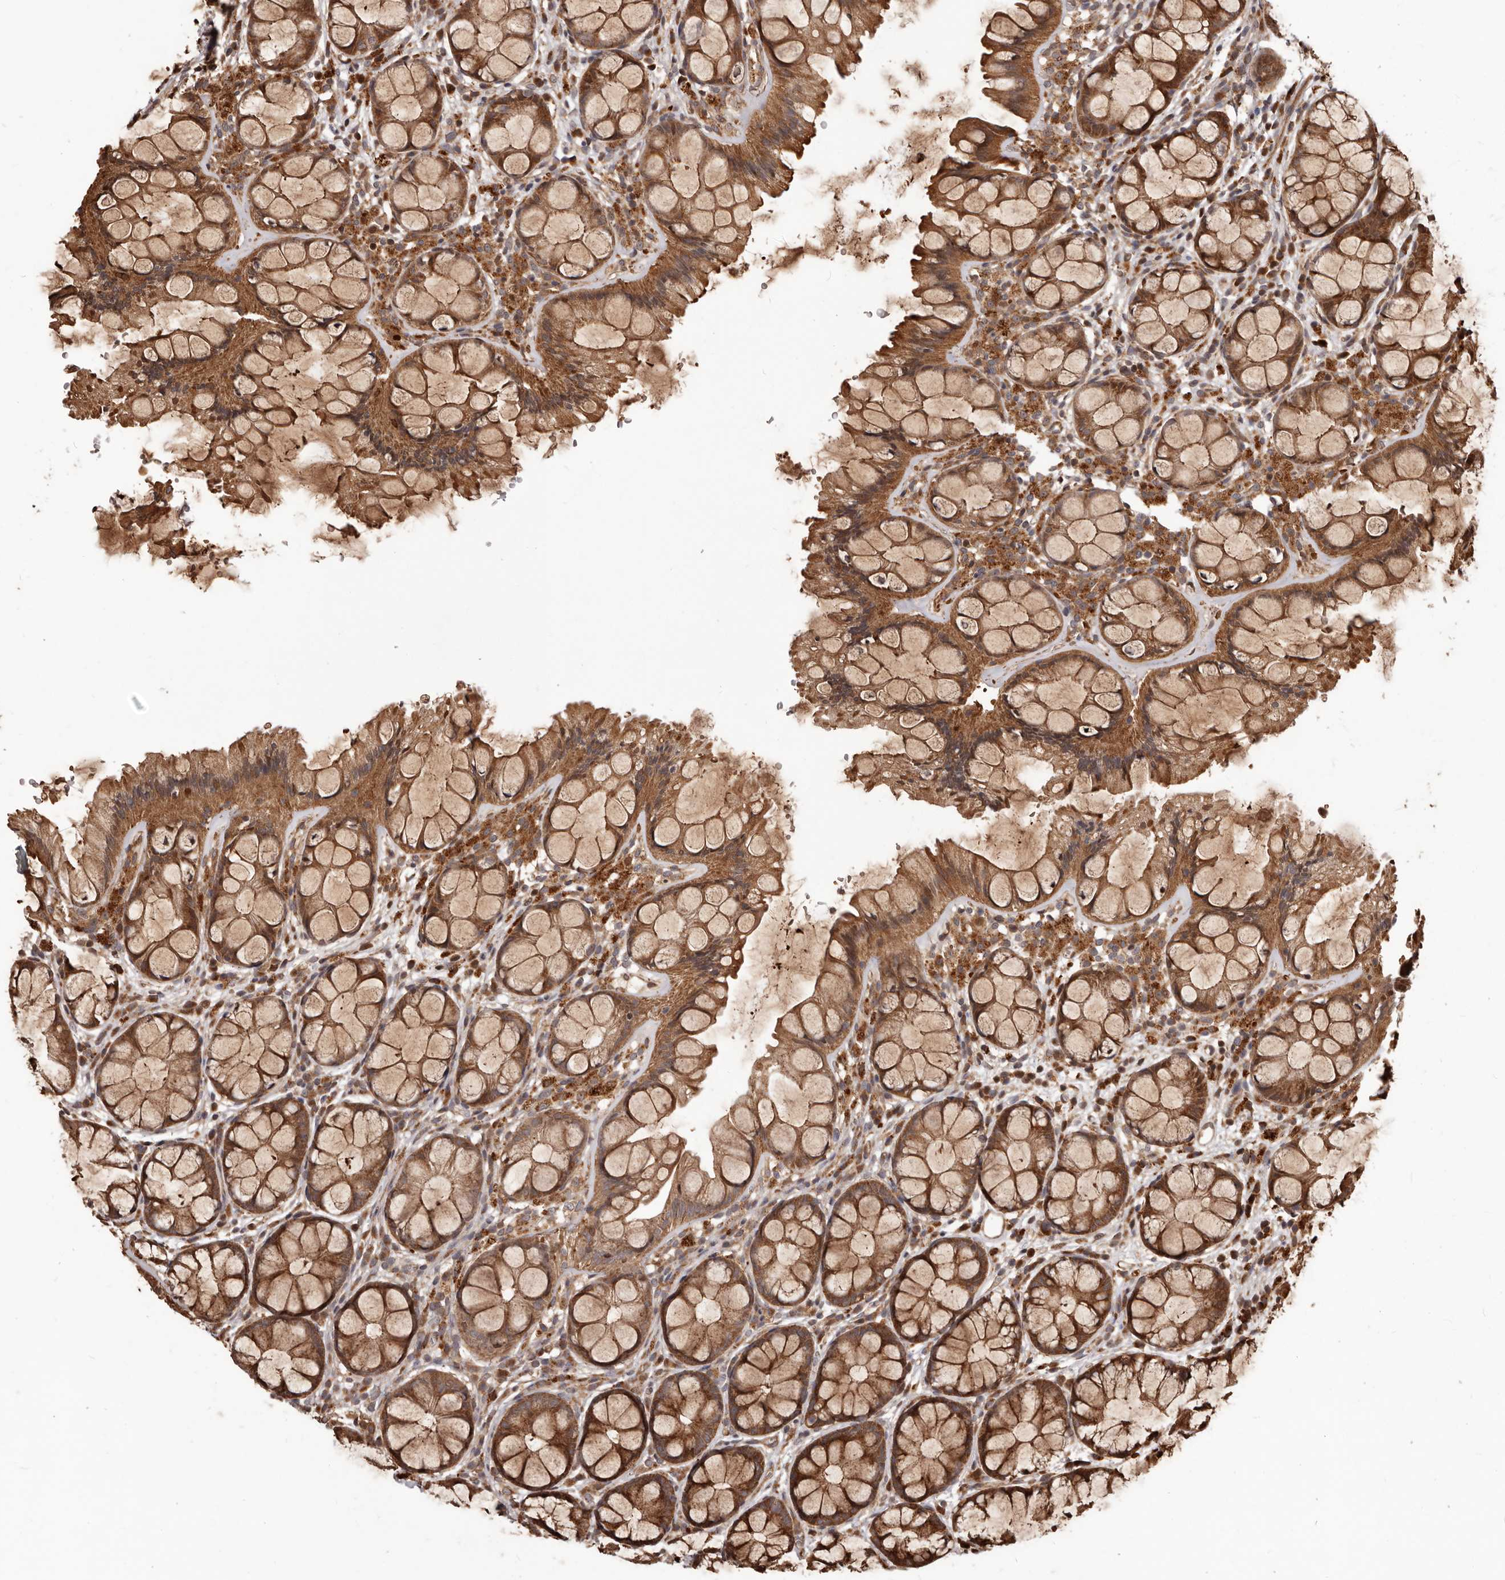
{"staining": {"intensity": "strong", "quantity": ">75%", "location": "cytoplasmic/membranous"}, "tissue": "colon", "cell_type": "Endothelial cells", "image_type": "normal", "snomed": [{"axis": "morphology", "description": "Normal tissue, NOS"}, {"axis": "topography", "description": "Colon"}], "caption": "Protein expression analysis of unremarkable human colon reveals strong cytoplasmic/membranous staining in approximately >75% of endothelial cells. (IHC, brightfield microscopy, high magnification).", "gene": "MTO1", "patient": {"sex": "male", "age": 47}}